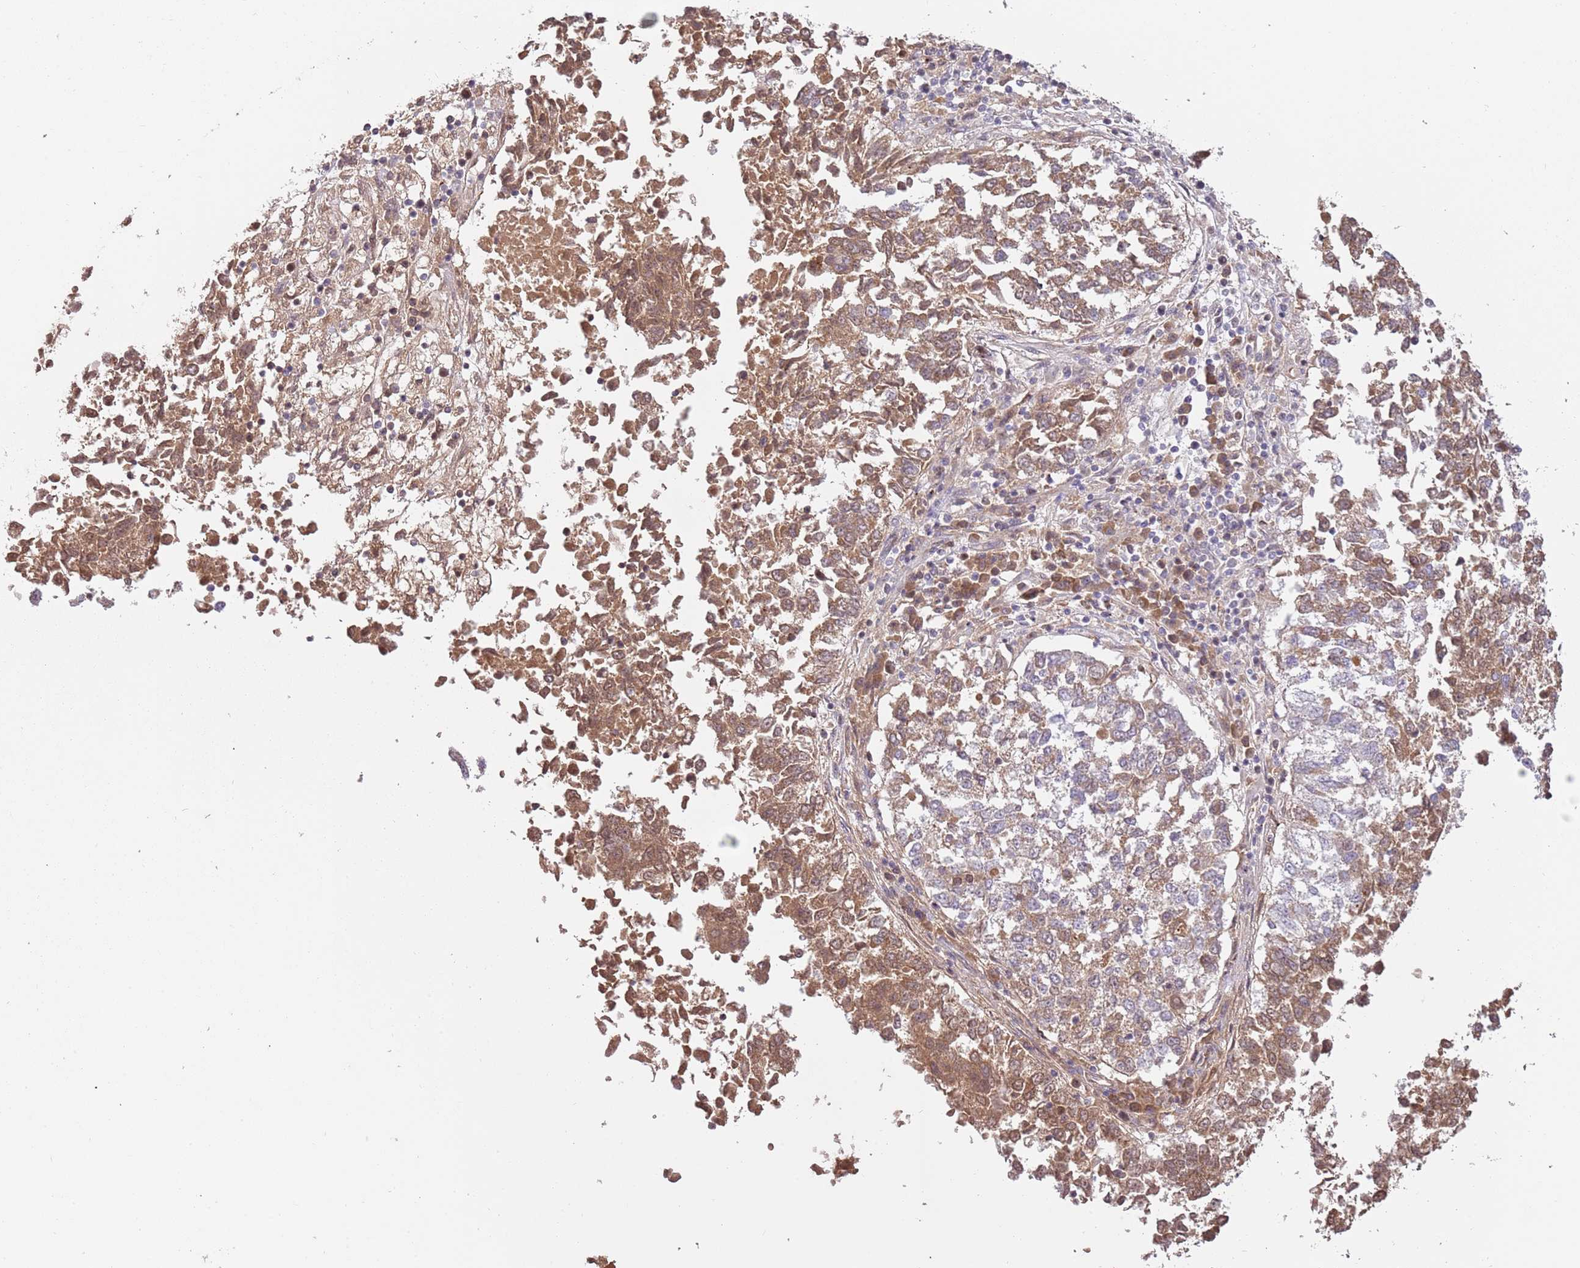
{"staining": {"intensity": "moderate", "quantity": ">75%", "location": "cytoplasmic/membranous"}, "tissue": "lung cancer", "cell_type": "Tumor cells", "image_type": "cancer", "snomed": [{"axis": "morphology", "description": "Squamous cell carcinoma, NOS"}, {"axis": "topography", "description": "Lung"}], "caption": "The immunohistochemical stain highlights moderate cytoplasmic/membranous expression in tumor cells of lung cancer tissue. Ihc stains the protein in brown and the nuclei are stained blue.", "gene": "SYS1", "patient": {"sex": "male", "age": 73}}